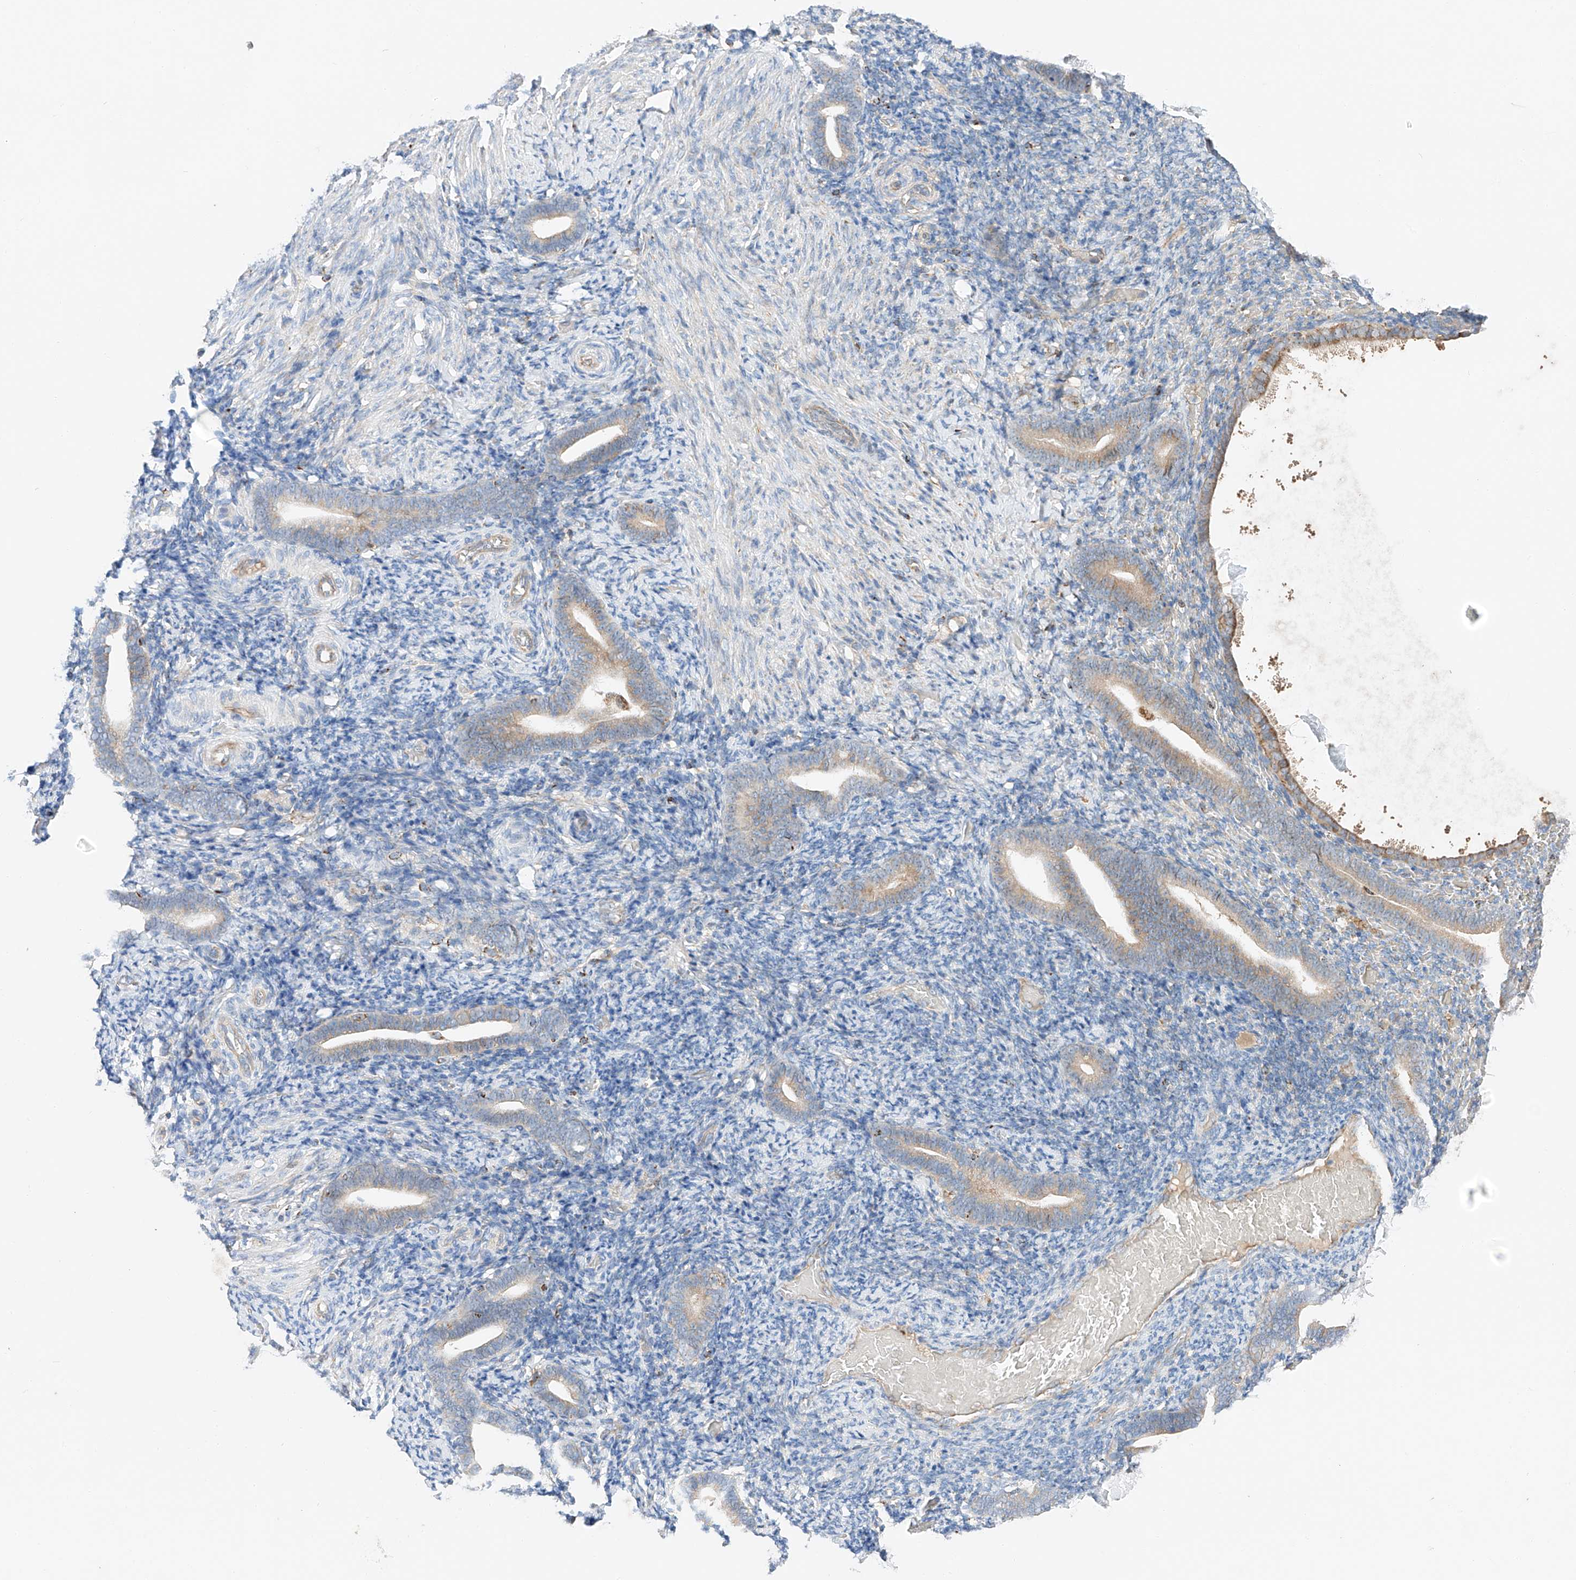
{"staining": {"intensity": "negative", "quantity": "none", "location": "none"}, "tissue": "endometrium", "cell_type": "Cells in endometrial stroma", "image_type": "normal", "snomed": [{"axis": "morphology", "description": "Normal tissue, NOS"}, {"axis": "topography", "description": "Endometrium"}], "caption": "Endometrium stained for a protein using immunohistochemistry (IHC) demonstrates no expression cells in endometrial stroma.", "gene": "RUSC1", "patient": {"sex": "female", "age": 51}}